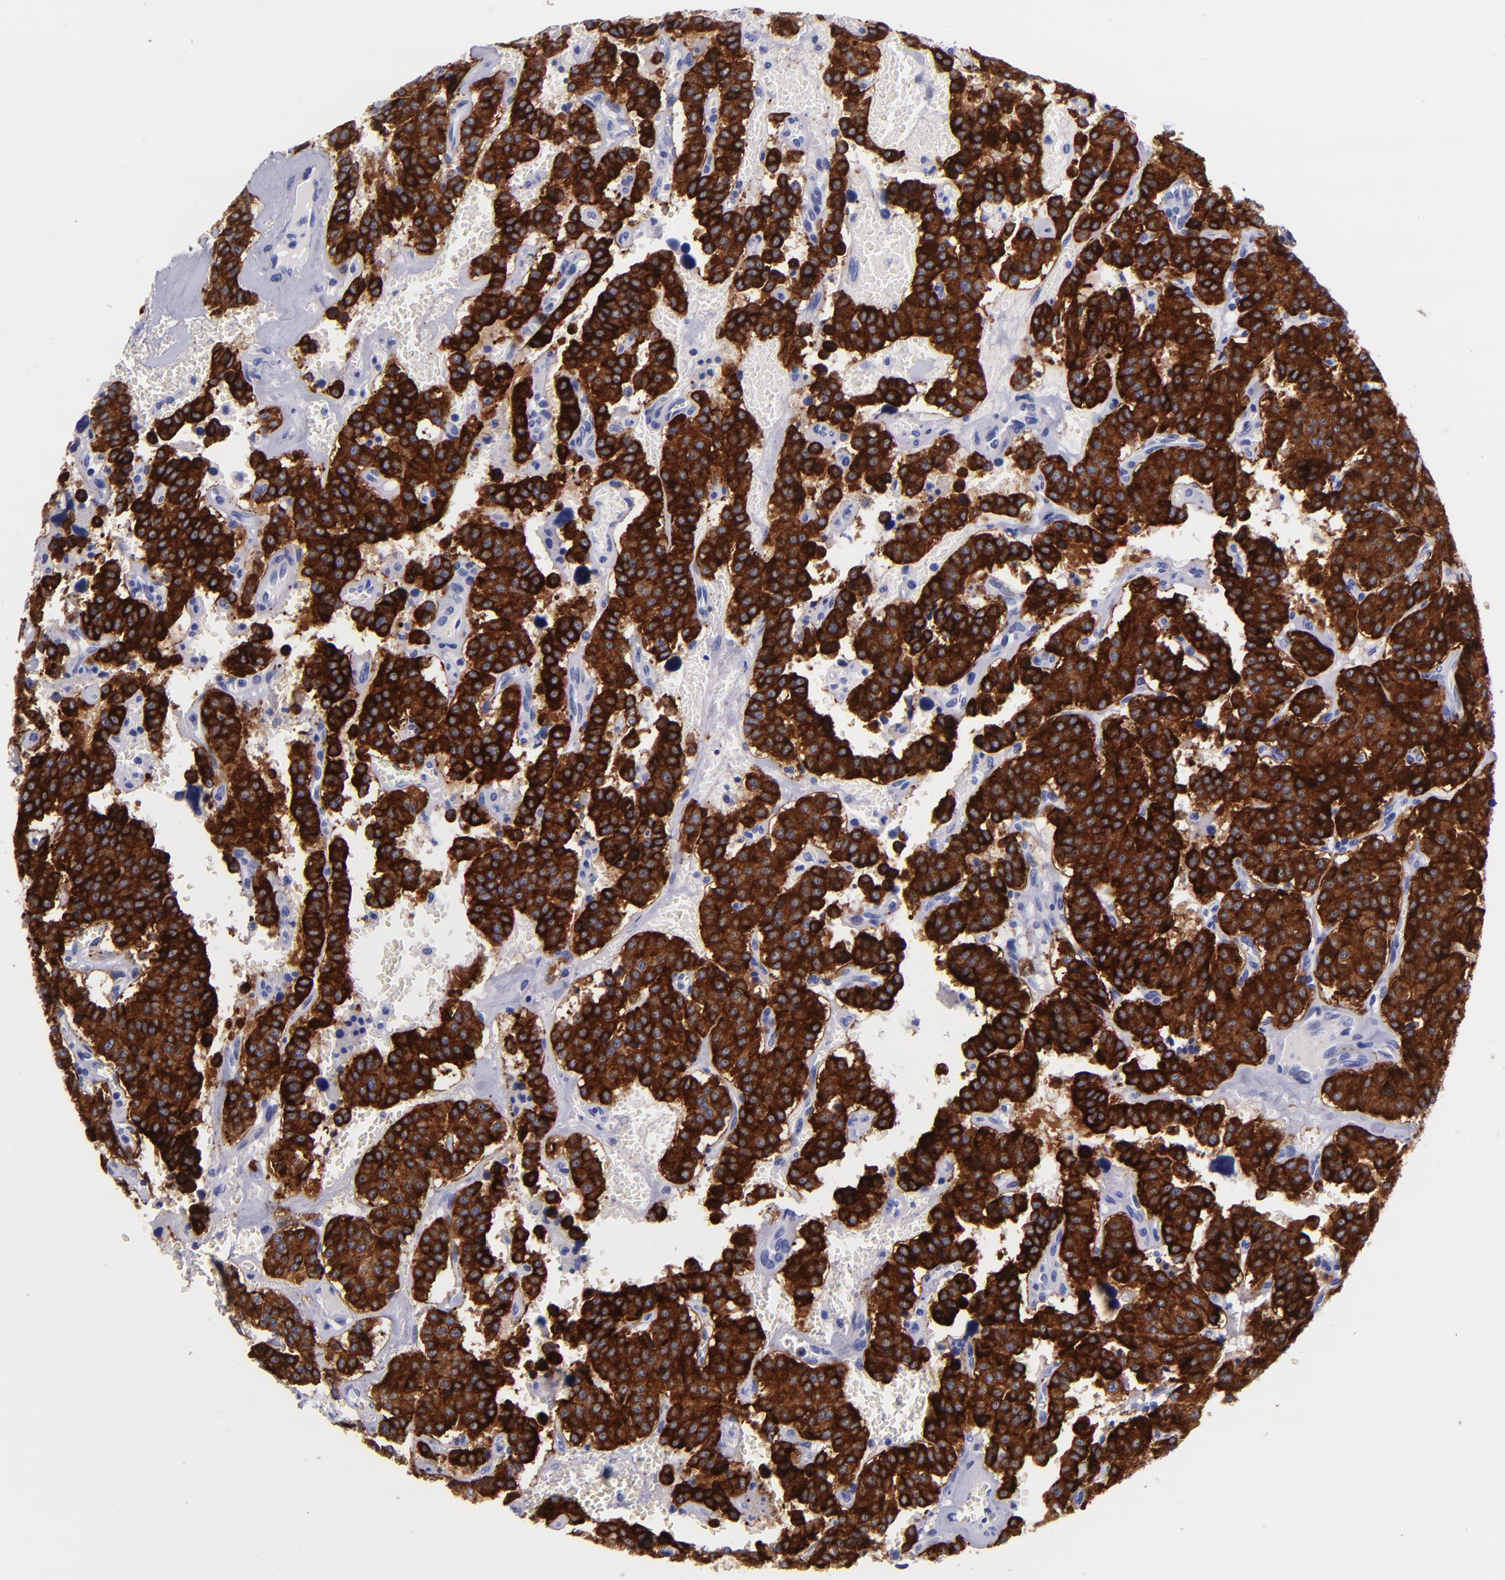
{"staining": {"intensity": "strong", "quantity": ">75%", "location": "cytoplasmic/membranous"}, "tissue": "carcinoid", "cell_type": "Tumor cells", "image_type": "cancer", "snomed": [{"axis": "morphology", "description": "Carcinoid, malignant, NOS"}, {"axis": "topography", "description": "Bronchus"}], "caption": "Immunohistochemistry (IHC) photomicrograph of human carcinoid (malignant) stained for a protein (brown), which exhibits high levels of strong cytoplasmic/membranous expression in approximately >75% of tumor cells.", "gene": "SV2A", "patient": {"sex": "male", "age": 55}}